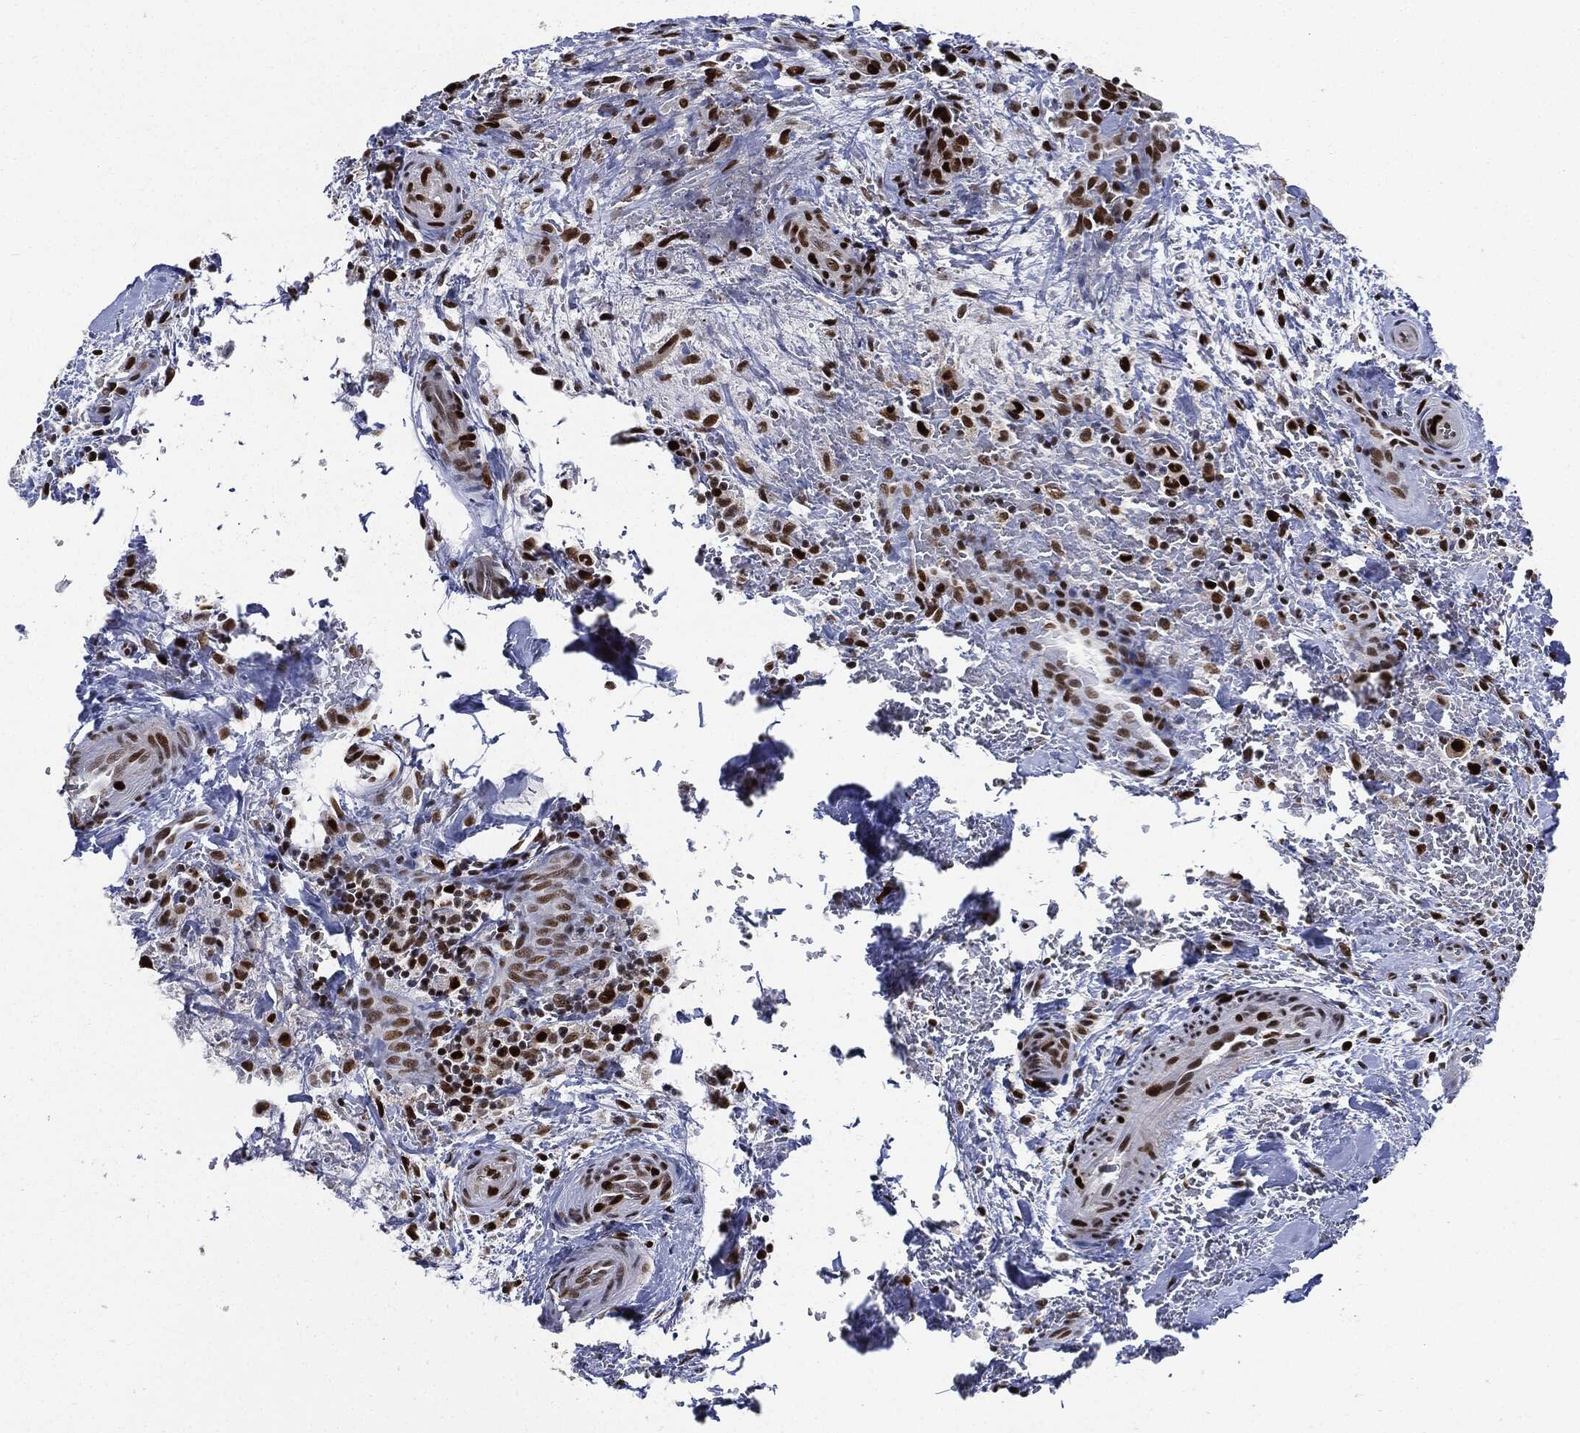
{"staining": {"intensity": "strong", "quantity": "25%-75%", "location": "nuclear"}, "tissue": "thyroid cancer", "cell_type": "Tumor cells", "image_type": "cancer", "snomed": [{"axis": "morphology", "description": "Papillary adenocarcinoma, NOS"}, {"axis": "topography", "description": "Thyroid gland"}], "caption": "This histopathology image demonstrates thyroid papillary adenocarcinoma stained with immunohistochemistry to label a protein in brown. The nuclear of tumor cells show strong positivity for the protein. Nuclei are counter-stained blue.", "gene": "PCNA", "patient": {"sex": "male", "age": 61}}